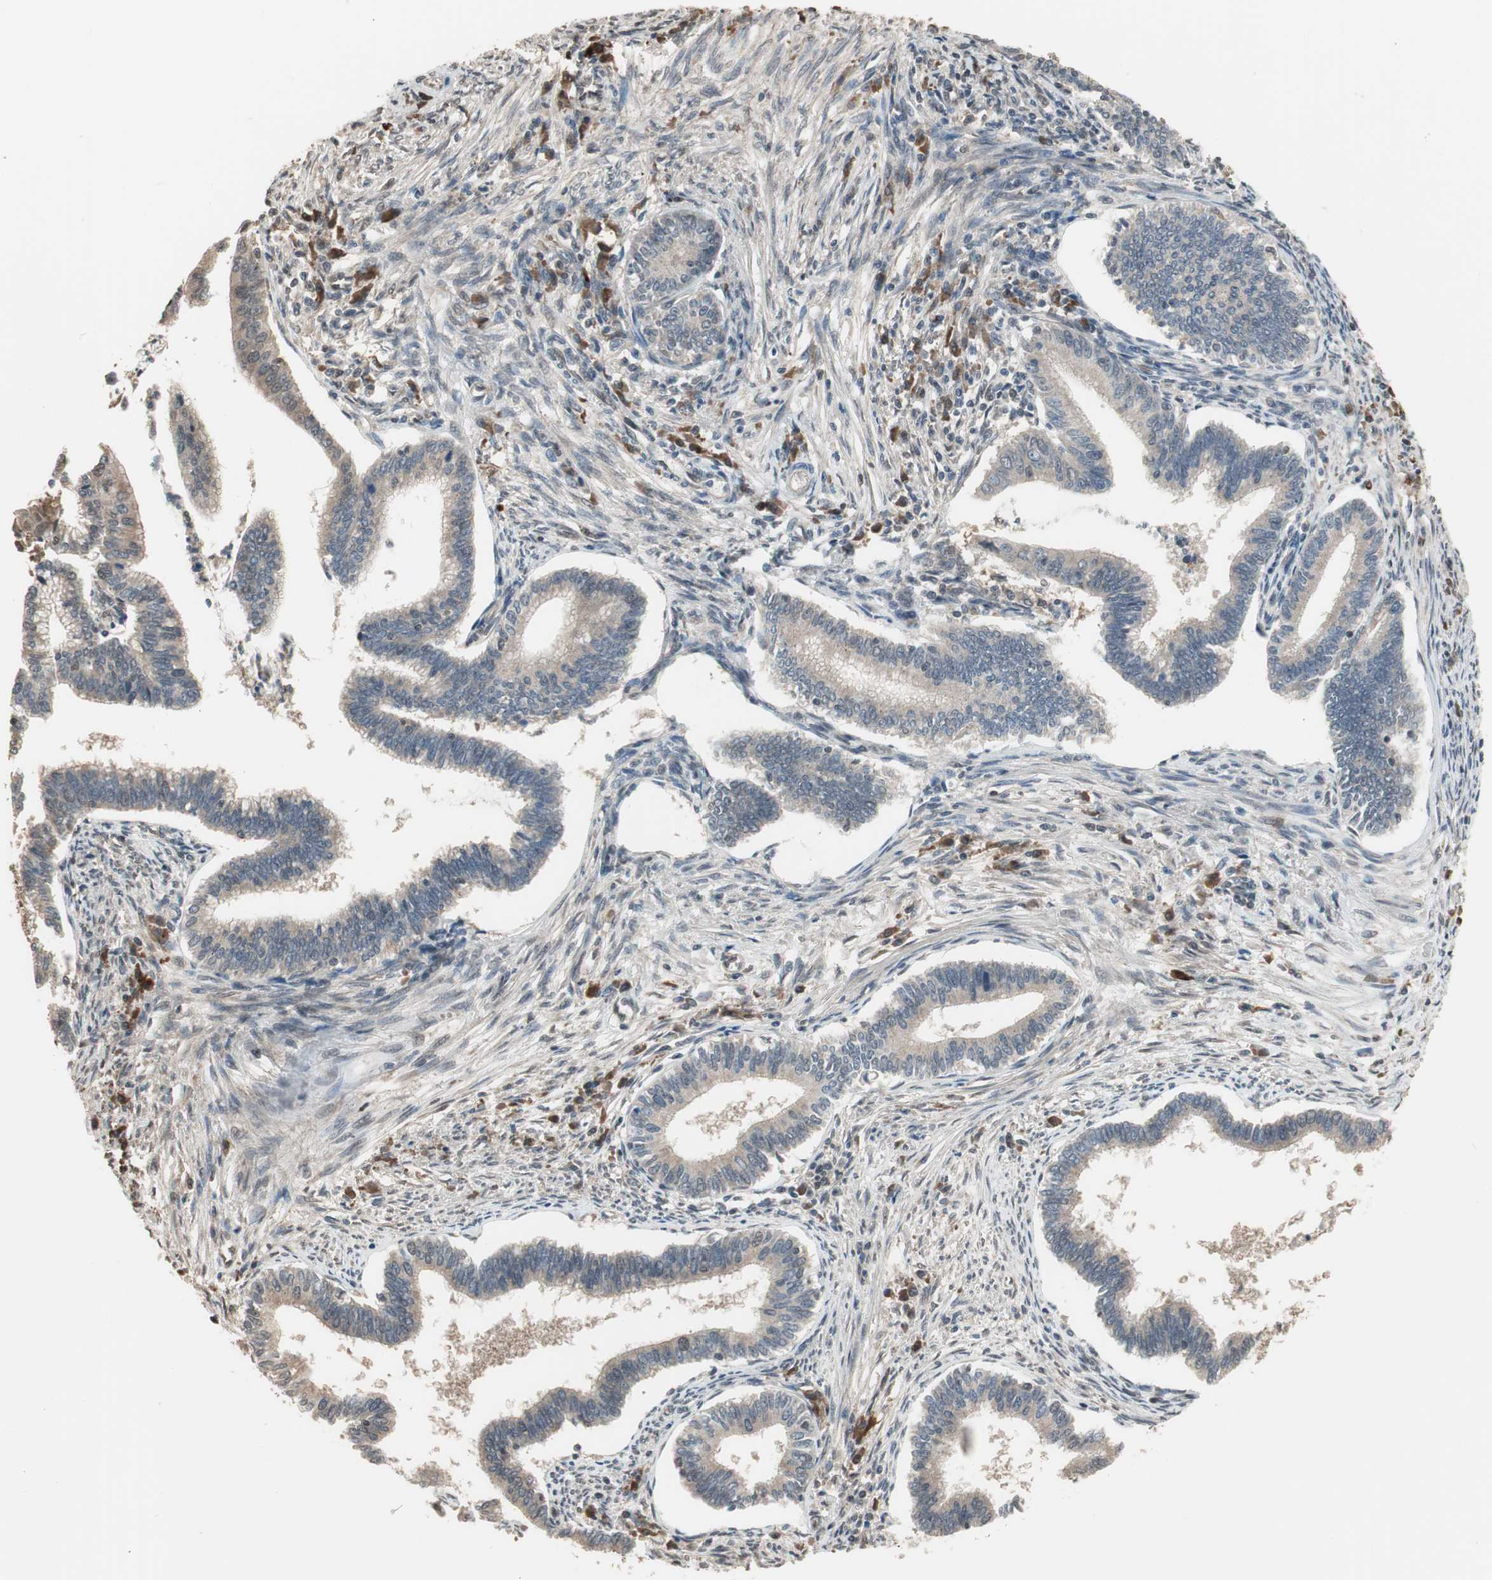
{"staining": {"intensity": "weak", "quantity": ">75%", "location": "cytoplasmic/membranous"}, "tissue": "cervical cancer", "cell_type": "Tumor cells", "image_type": "cancer", "snomed": [{"axis": "morphology", "description": "Adenocarcinoma, NOS"}, {"axis": "topography", "description": "Cervix"}], "caption": "Protein expression analysis of cervical cancer demonstrates weak cytoplasmic/membranous positivity in about >75% of tumor cells. (brown staining indicates protein expression, while blue staining denotes nuclei).", "gene": "PNPLA7", "patient": {"sex": "female", "age": 36}}